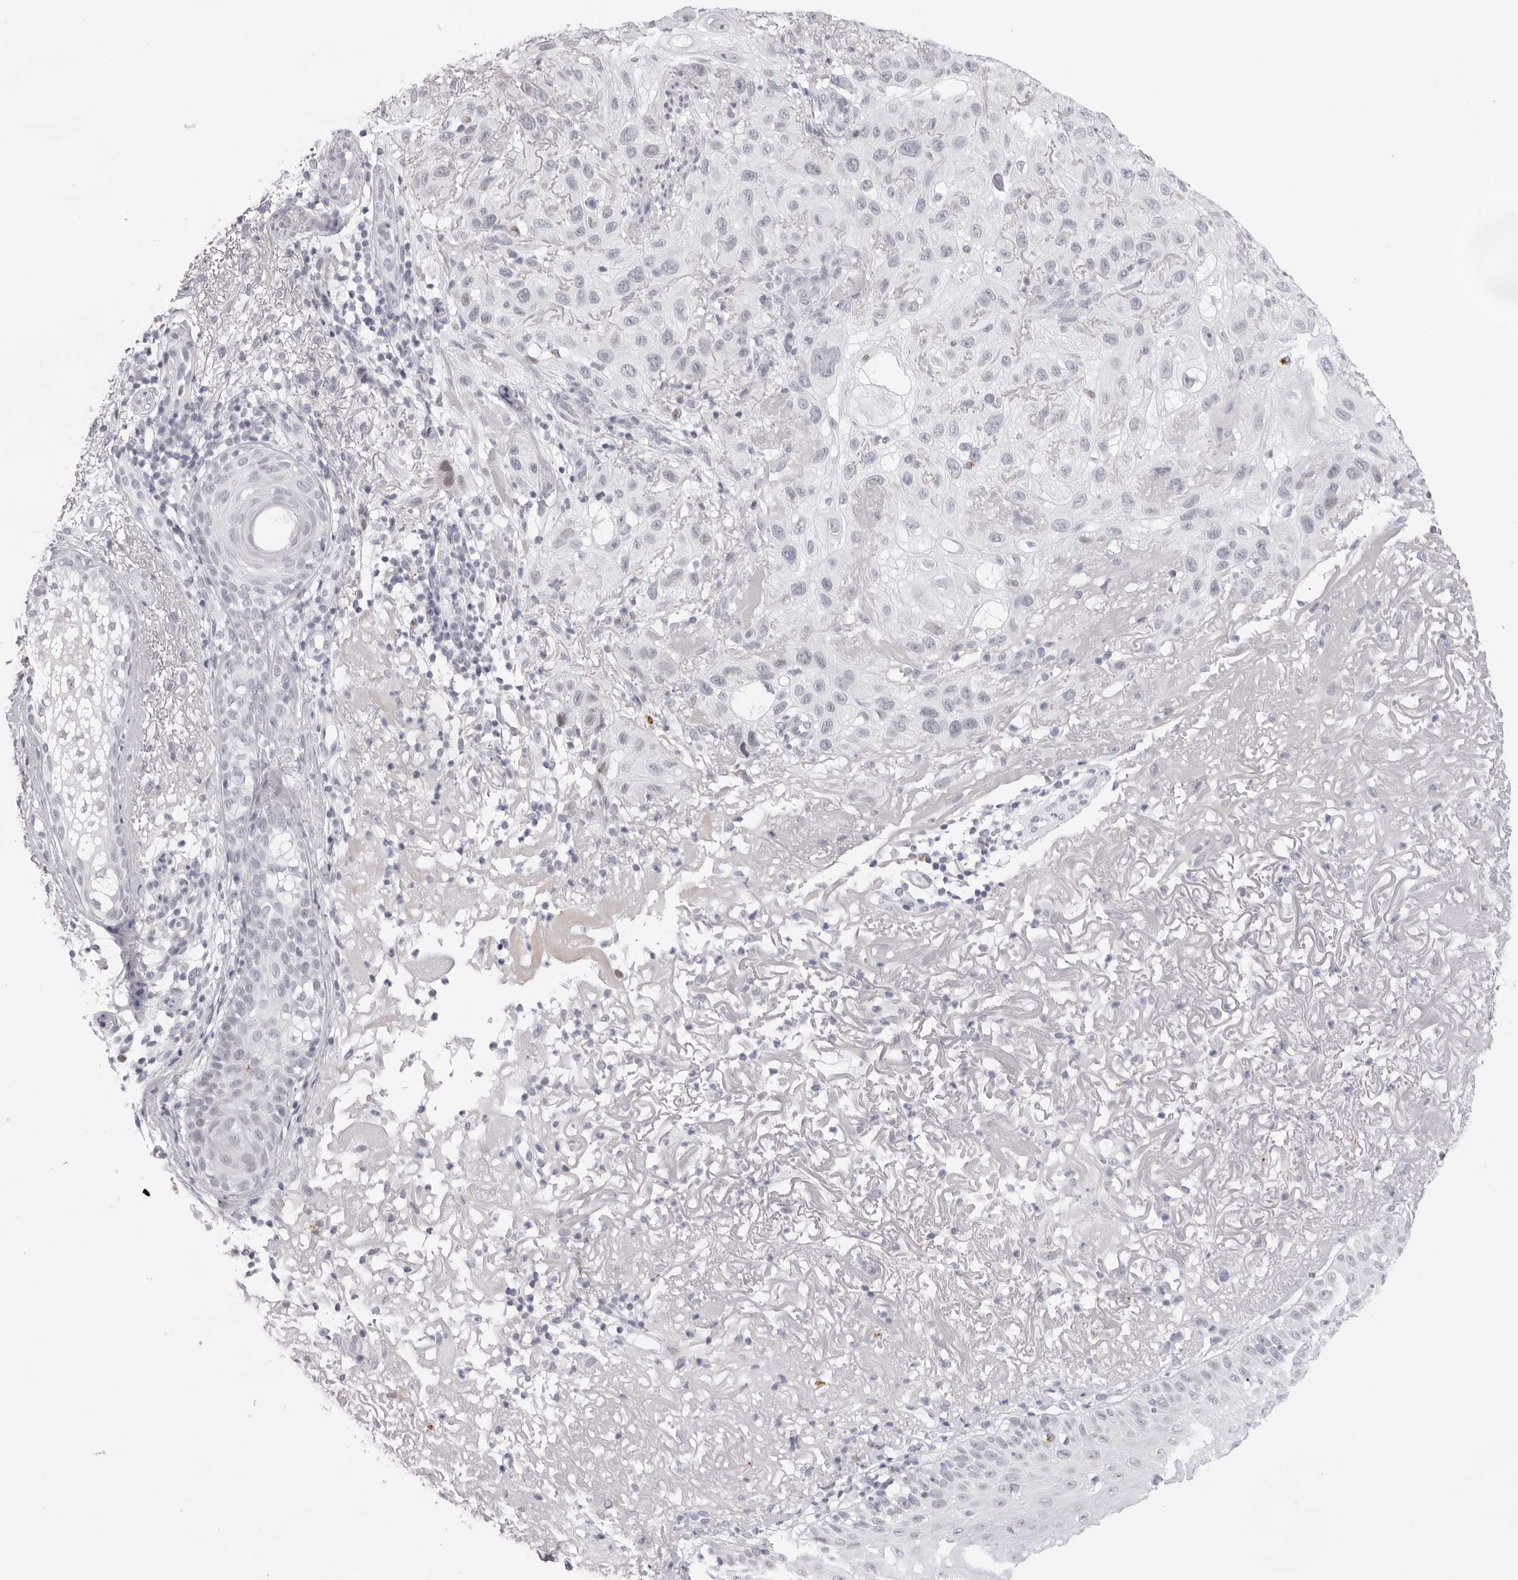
{"staining": {"intensity": "negative", "quantity": "none", "location": "none"}, "tissue": "skin cancer", "cell_type": "Tumor cells", "image_type": "cancer", "snomed": [{"axis": "morphology", "description": "Normal tissue, NOS"}, {"axis": "morphology", "description": "Squamous cell carcinoma, NOS"}, {"axis": "topography", "description": "Skin"}], "caption": "The photomicrograph demonstrates no significant staining in tumor cells of skin squamous cell carcinoma.", "gene": "KLK12", "patient": {"sex": "female", "age": 96}}